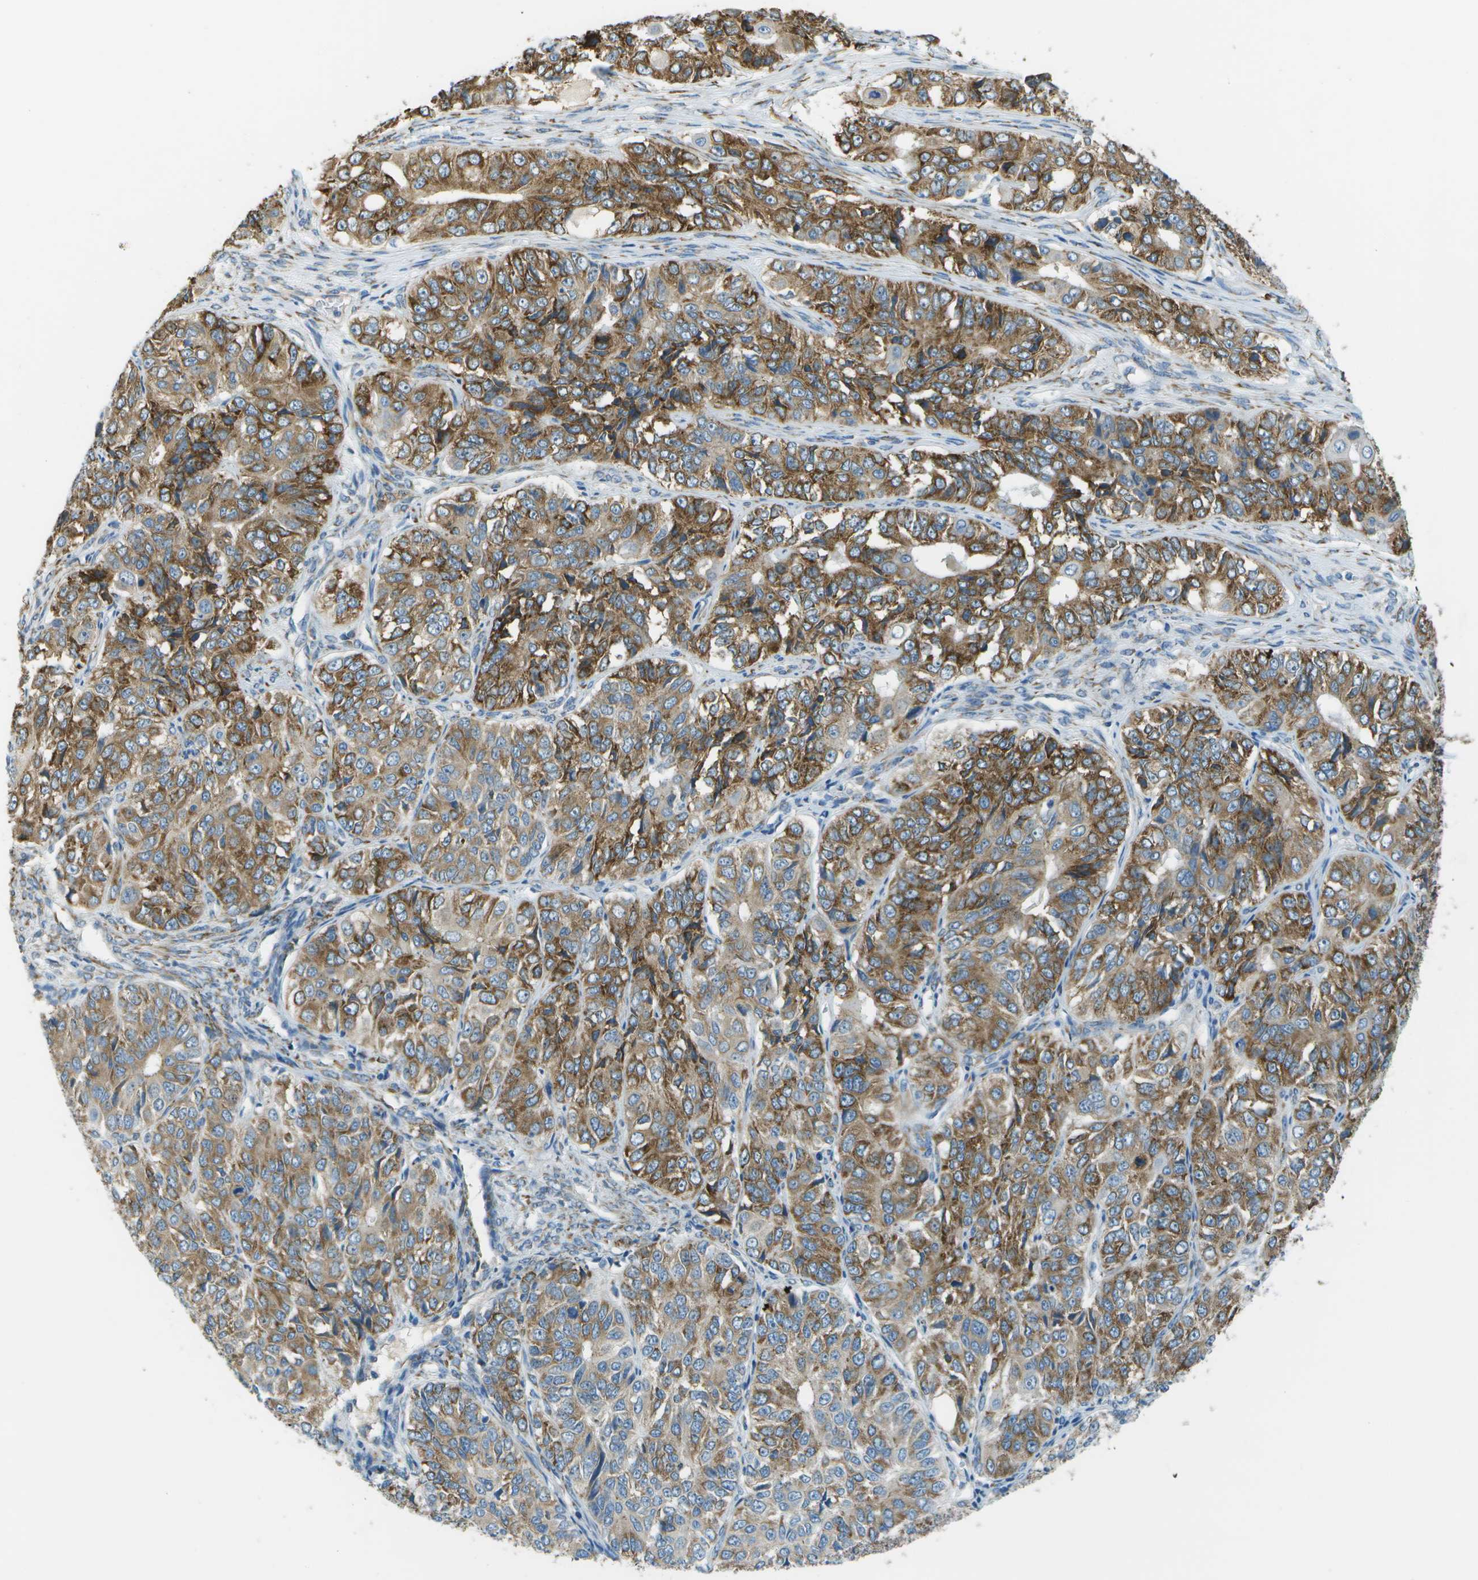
{"staining": {"intensity": "moderate", "quantity": ">75%", "location": "cytoplasmic/membranous"}, "tissue": "ovarian cancer", "cell_type": "Tumor cells", "image_type": "cancer", "snomed": [{"axis": "morphology", "description": "Carcinoma, endometroid"}, {"axis": "topography", "description": "Ovary"}], "caption": "Protein positivity by IHC displays moderate cytoplasmic/membranous expression in approximately >75% of tumor cells in endometroid carcinoma (ovarian).", "gene": "KCTD3", "patient": {"sex": "female", "age": 51}}